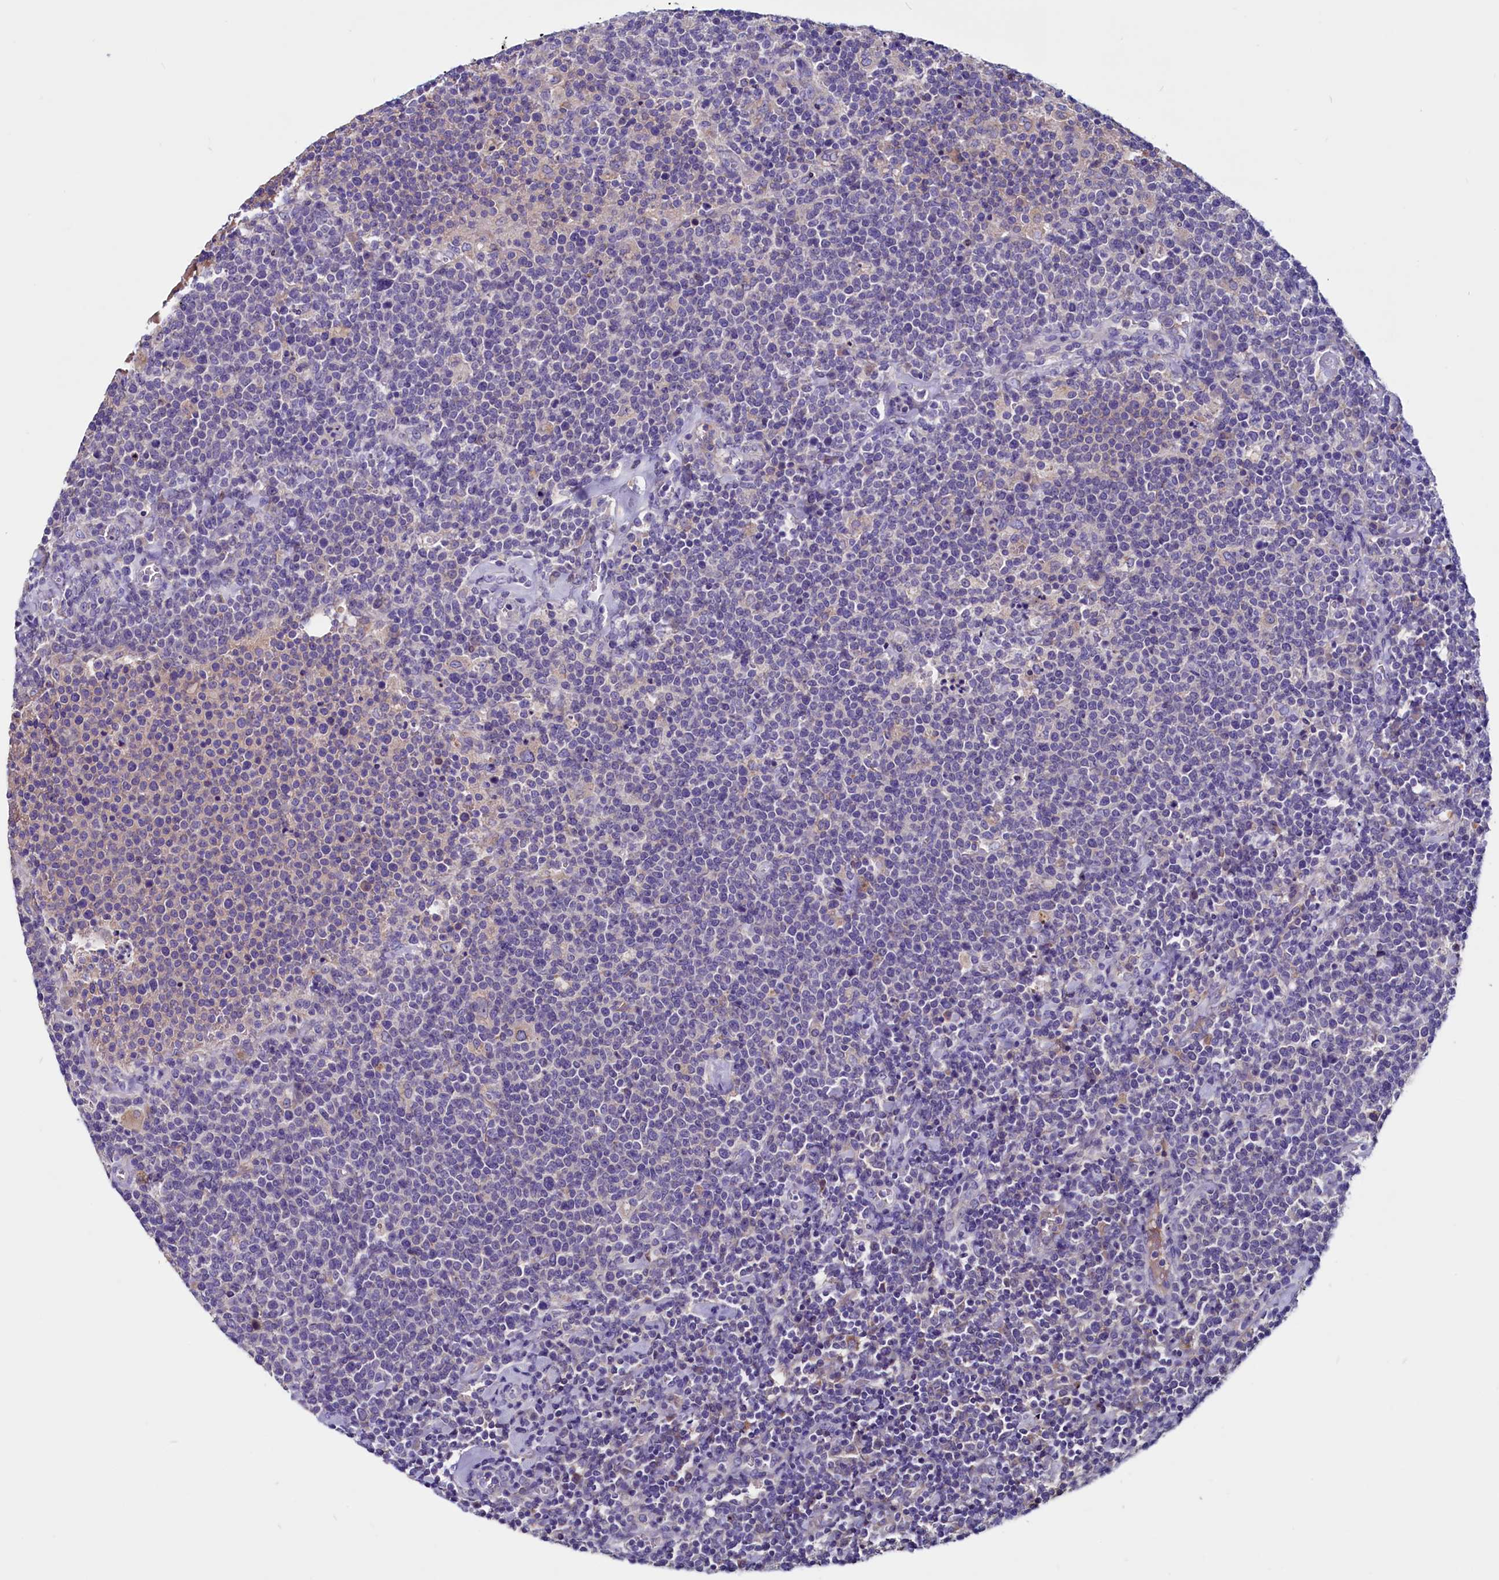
{"staining": {"intensity": "negative", "quantity": "none", "location": "none"}, "tissue": "lymphoma", "cell_type": "Tumor cells", "image_type": "cancer", "snomed": [{"axis": "morphology", "description": "Malignant lymphoma, non-Hodgkin's type, High grade"}, {"axis": "topography", "description": "Lymph node"}], "caption": "Lymphoma was stained to show a protein in brown. There is no significant staining in tumor cells. The staining is performed using DAB brown chromogen with nuclei counter-stained in using hematoxylin.", "gene": "CCBE1", "patient": {"sex": "male", "age": 61}}